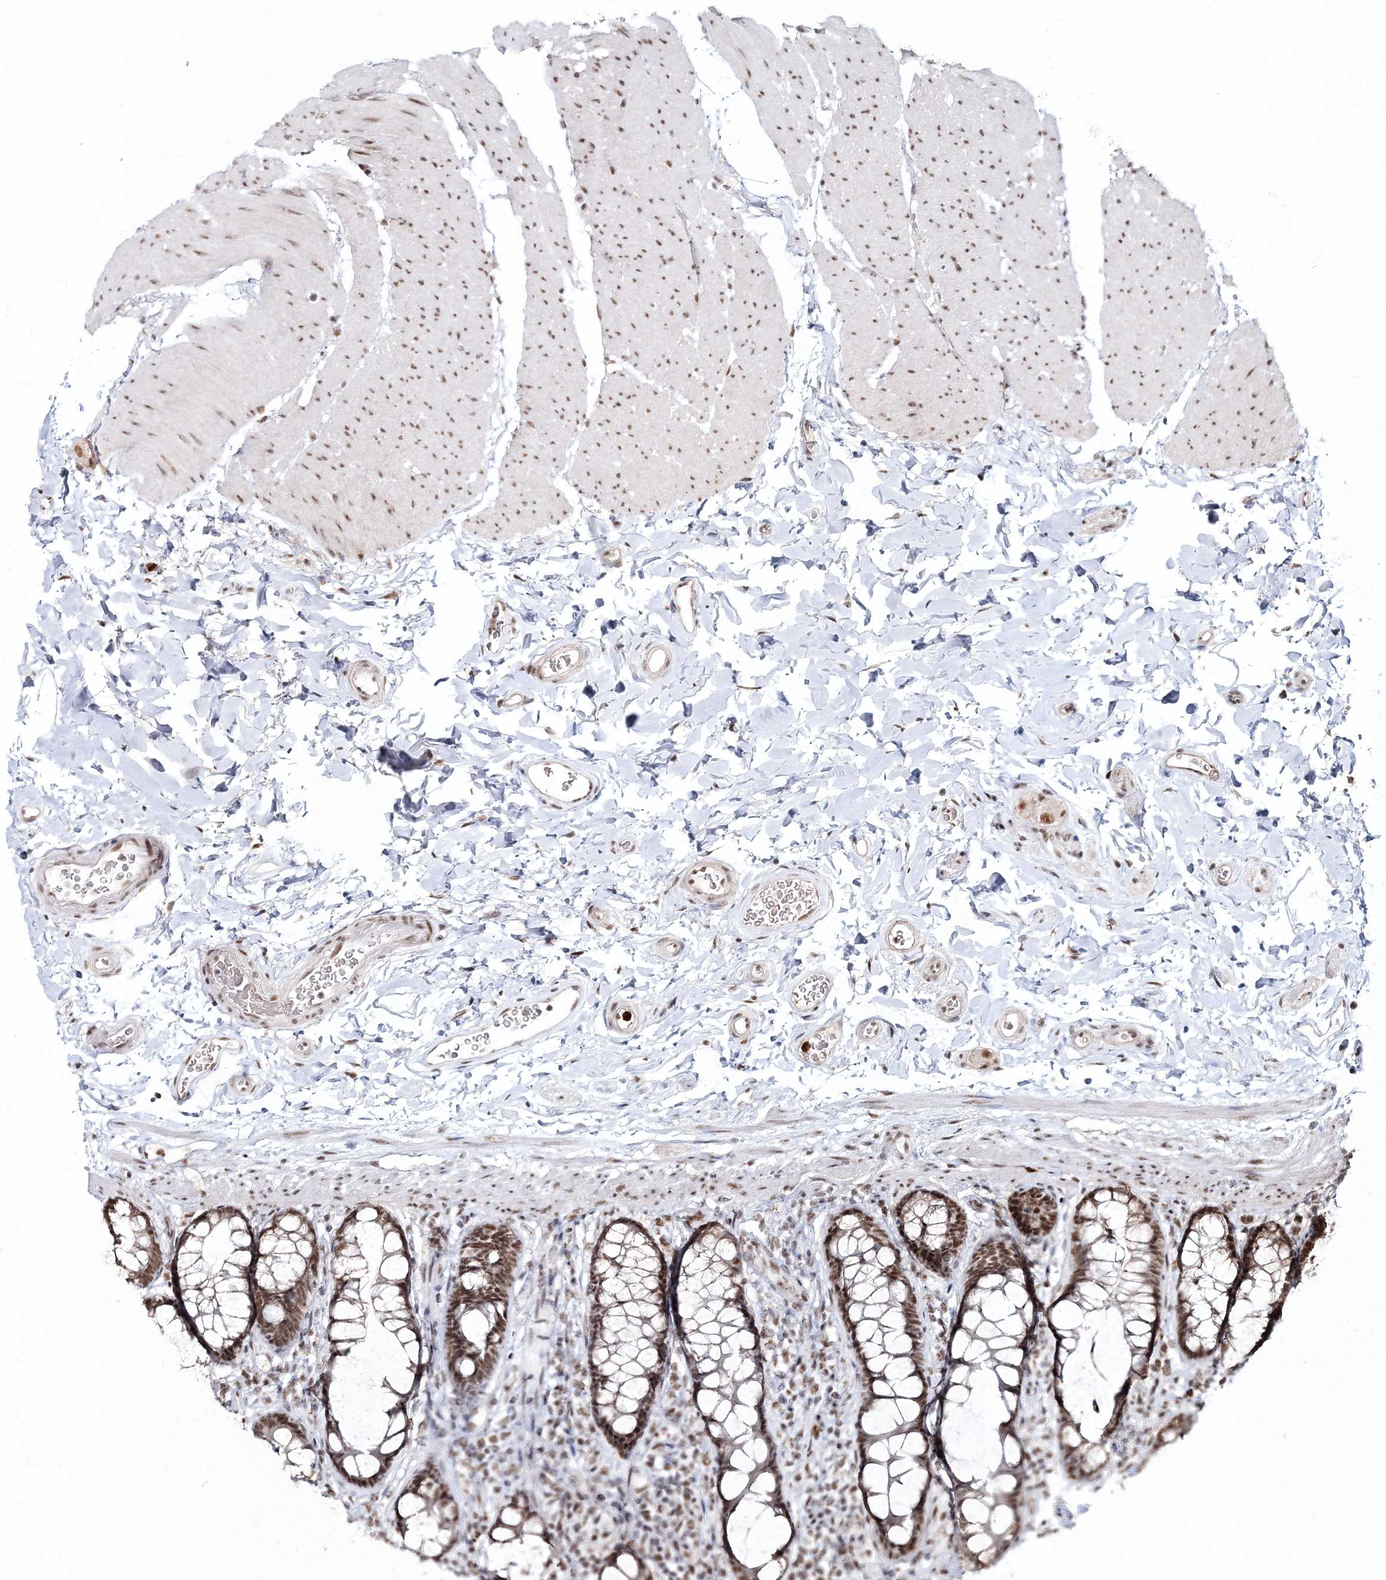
{"staining": {"intensity": "moderate", "quantity": ">75%", "location": "nuclear"}, "tissue": "colon", "cell_type": "Endothelial cells", "image_type": "normal", "snomed": [{"axis": "morphology", "description": "Normal tissue, NOS"}, {"axis": "topography", "description": "Colon"}], "caption": "Immunohistochemical staining of benign colon shows medium levels of moderate nuclear positivity in approximately >75% of endothelial cells.", "gene": "ENSG00000290315", "patient": {"sex": "female", "age": 80}}